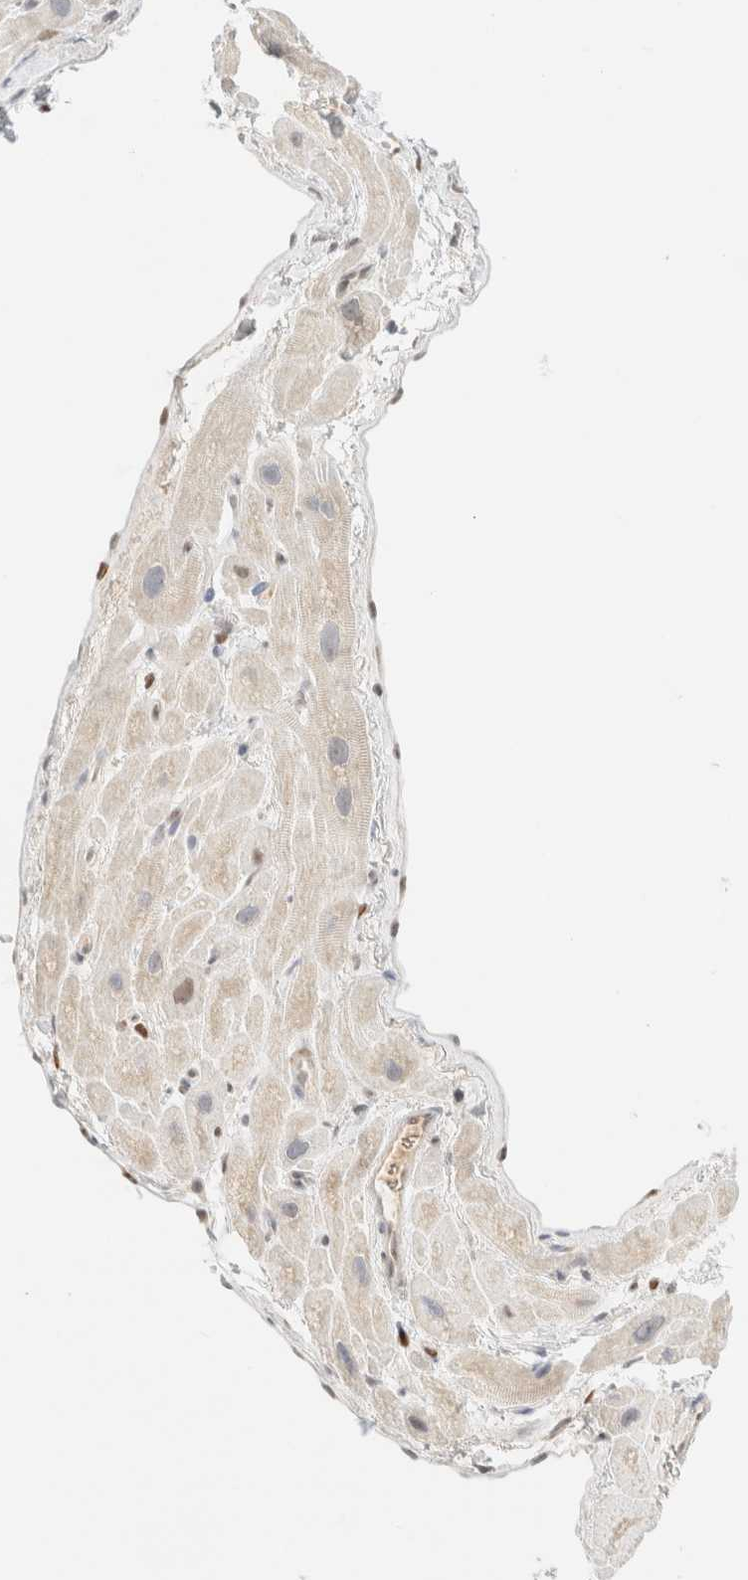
{"staining": {"intensity": "negative", "quantity": "none", "location": "none"}, "tissue": "heart muscle", "cell_type": "Cardiomyocytes", "image_type": "normal", "snomed": [{"axis": "morphology", "description": "Normal tissue, NOS"}, {"axis": "topography", "description": "Heart"}], "caption": "IHC photomicrograph of benign heart muscle stained for a protein (brown), which reveals no staining in cardiomyocytes.", "gene": "DDB2", "patient": {"sex": "male", "age": 49}}